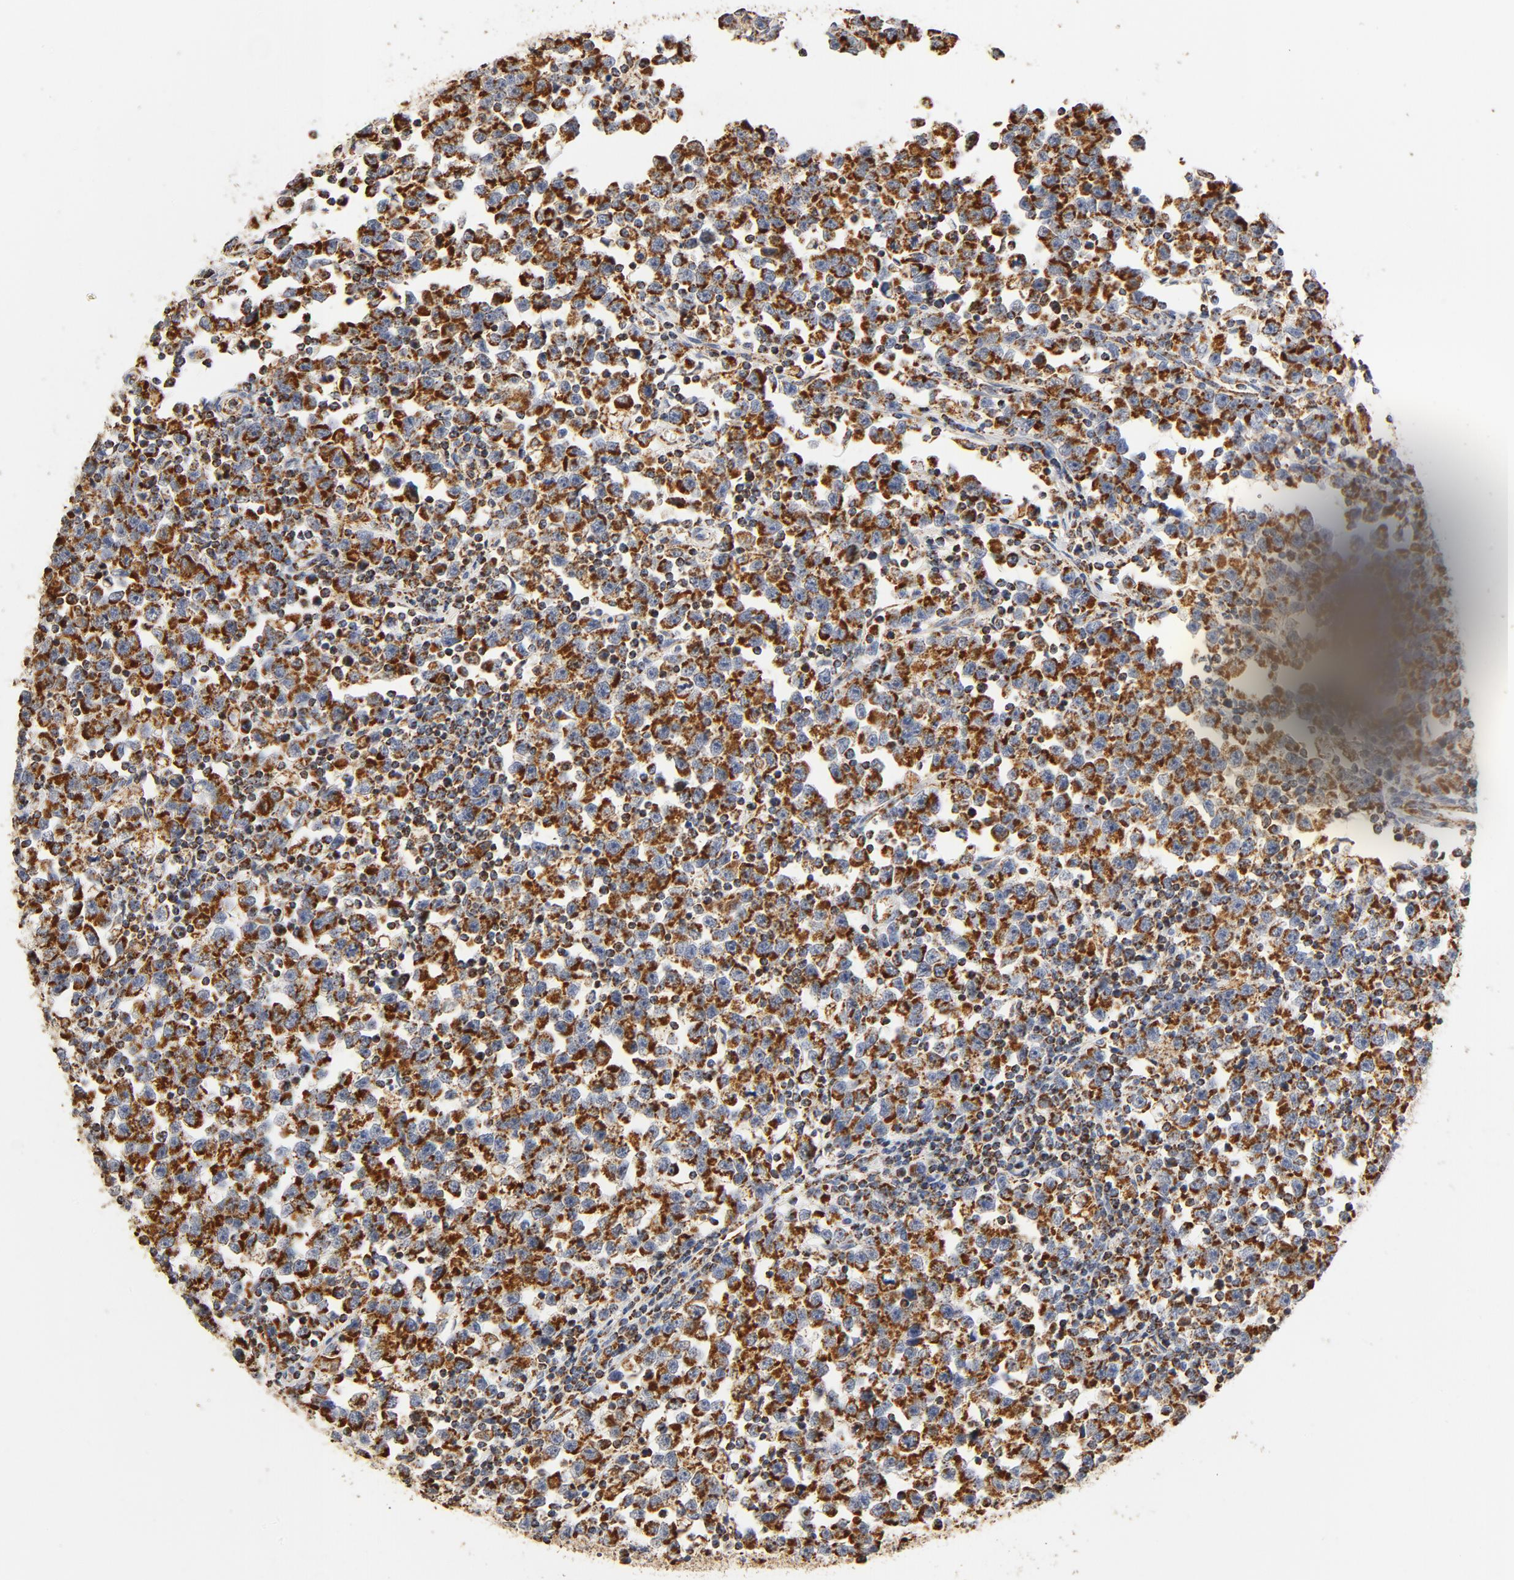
{"staining": {"intensity": "strong", "quantity": ">75%", "location": "cytoplasmic/membranous"}, "tissue": "testis cancer", "cell_type": "Tumor cells", "image_type": "cancer", "snomed": [{"axis": "morphology", "description": "Seminoma, NOS"}, {"axis": "topography", "description": "Testis"}], "caption": "Brown immunohistochemical staining in testis cancer displays strong cytoplasmic/membranous staining in about >75% of tumor cells.", "gene": "COX4I1", "patient": {"sex": "male", "age": 43}}